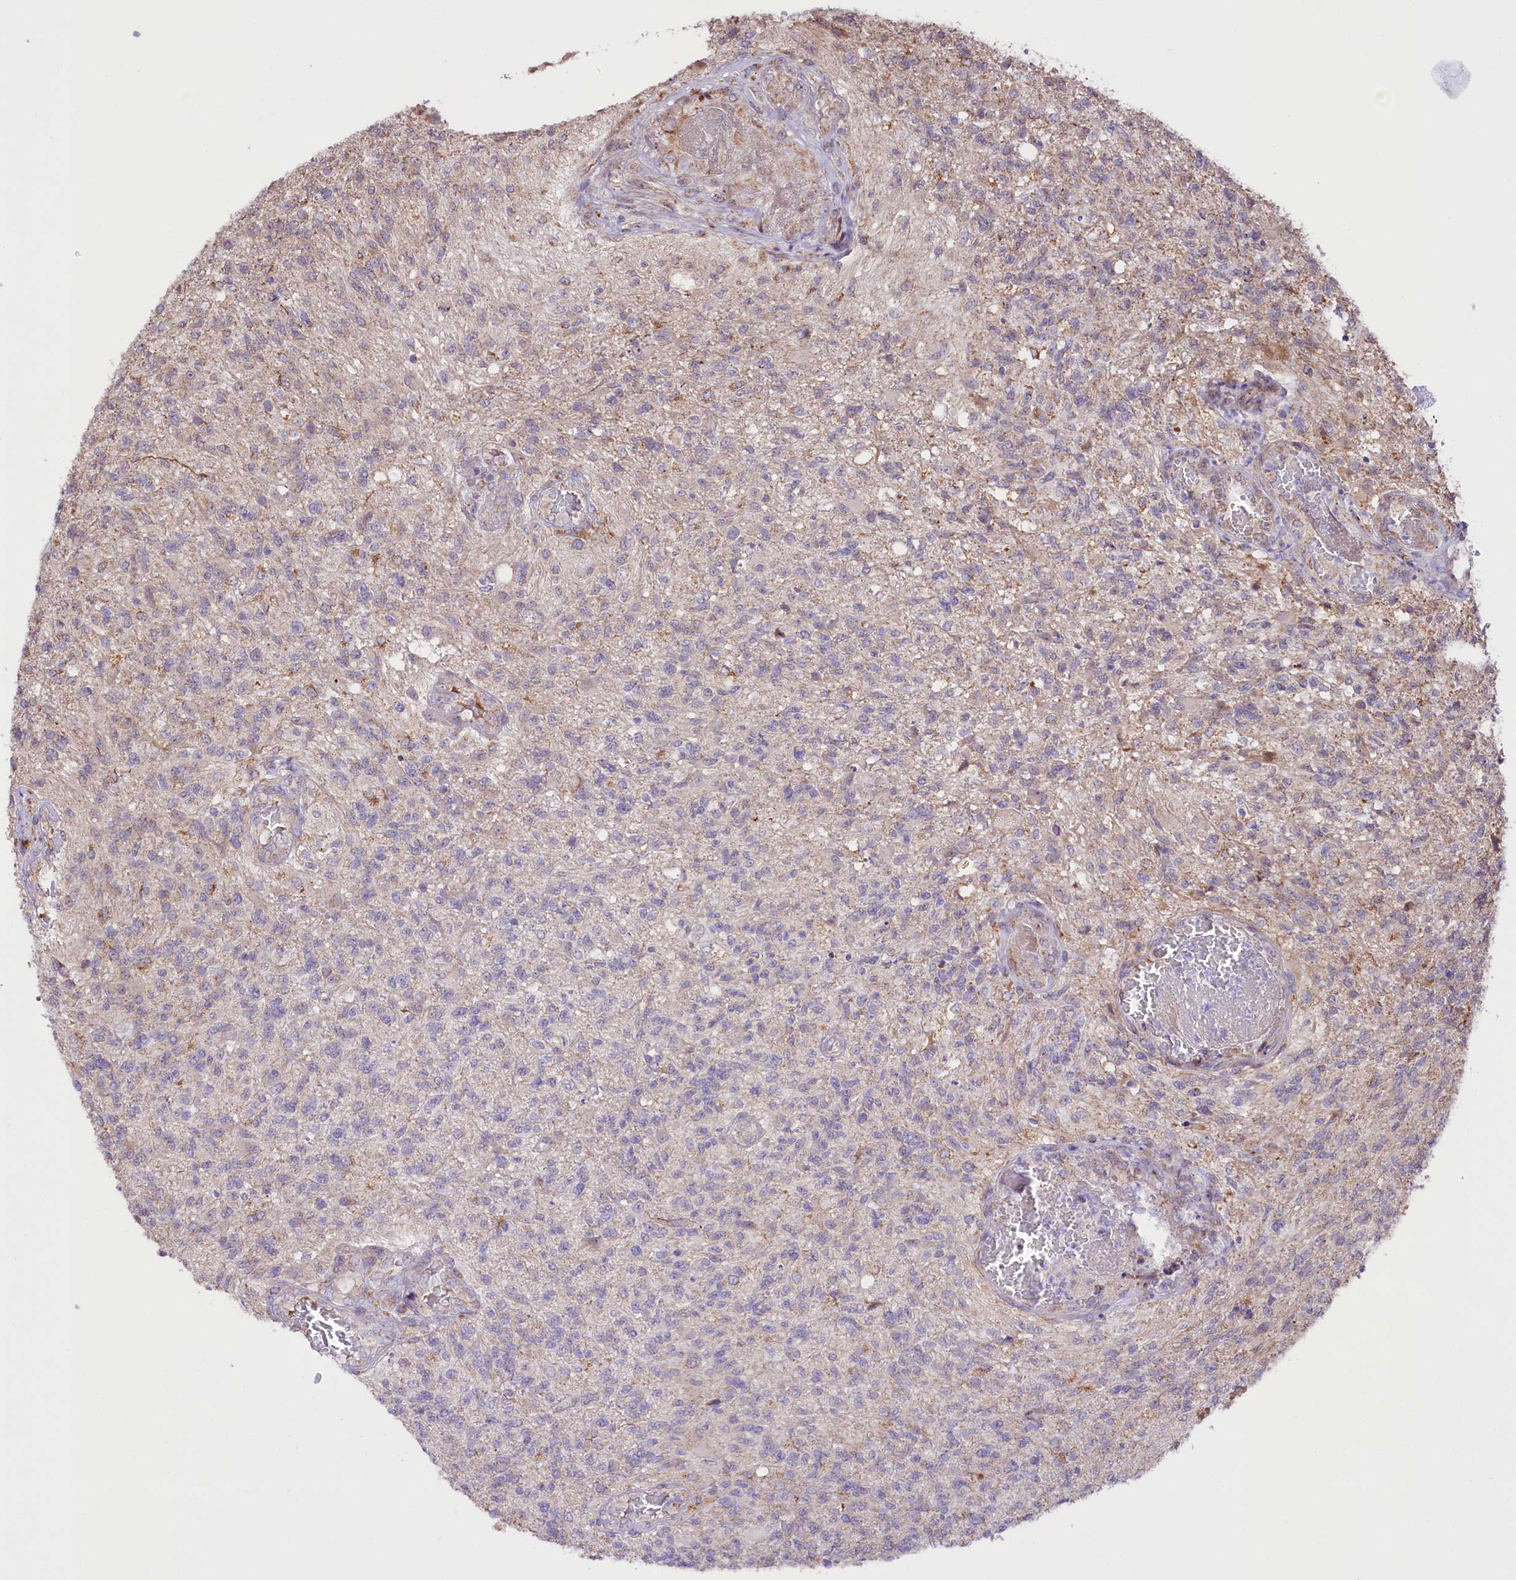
{"staining": {"intensity": "negative", "quantity": "none", "location": "none"}, "tissue": "glioma", "cell_type": "Tumor cells", "image_type": "cancer", "snomed": [{"axis": "morphology", "description": "Glioma, malignant, High grade"}, {"axis": "topography", "description": "Brain"}], "caption": "Micrograph shows no significant protein expression in tumor cells of glioma. The staining was performed using DAB (3,3'-diaminobenzidine) to visualize the protein expression in brown, while the nuclei were stained in blue with hematoxylin (Magnification: 20x).", "gene": "ST7", "patient": {"sex": "male", "age": 56}}